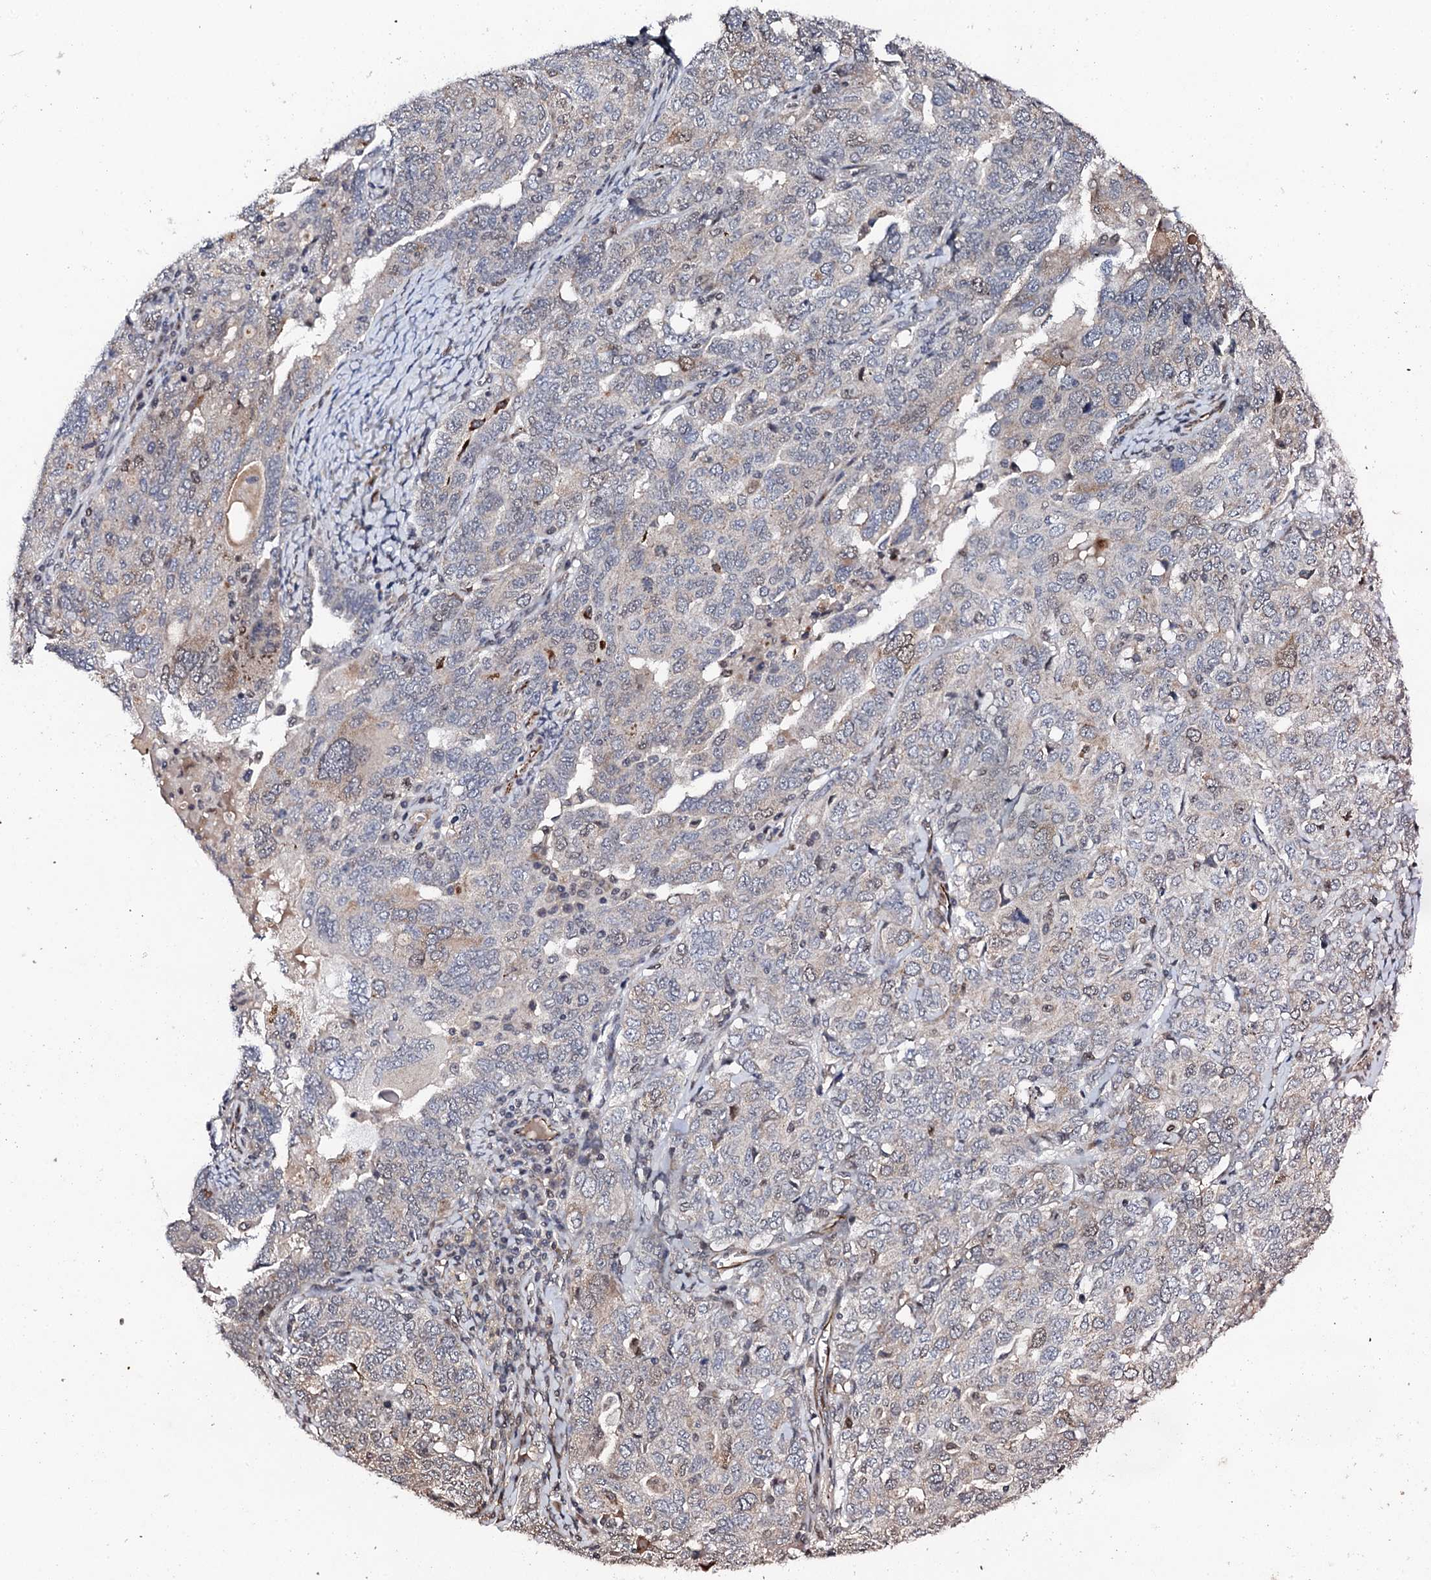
{"staining": {"intensity": "negative", "quantity": "none", "location": "none"}, "tissue": "ovarian cancer", "cell_type": "Tumor cells", "image_type": "cancer", "snomed": [{"axis": "morphology", "description": "Carcinoma, endometroid"}, {"axis": "topography", "description": "Ovary"}], "caption": "This is an immunohistochemistry histopathology image of human endometroid carcinoma (ovarian). There is no staining in tumor cells.", "gene": "FAM111A", "patient": {"sex": "female", "age": 62}}